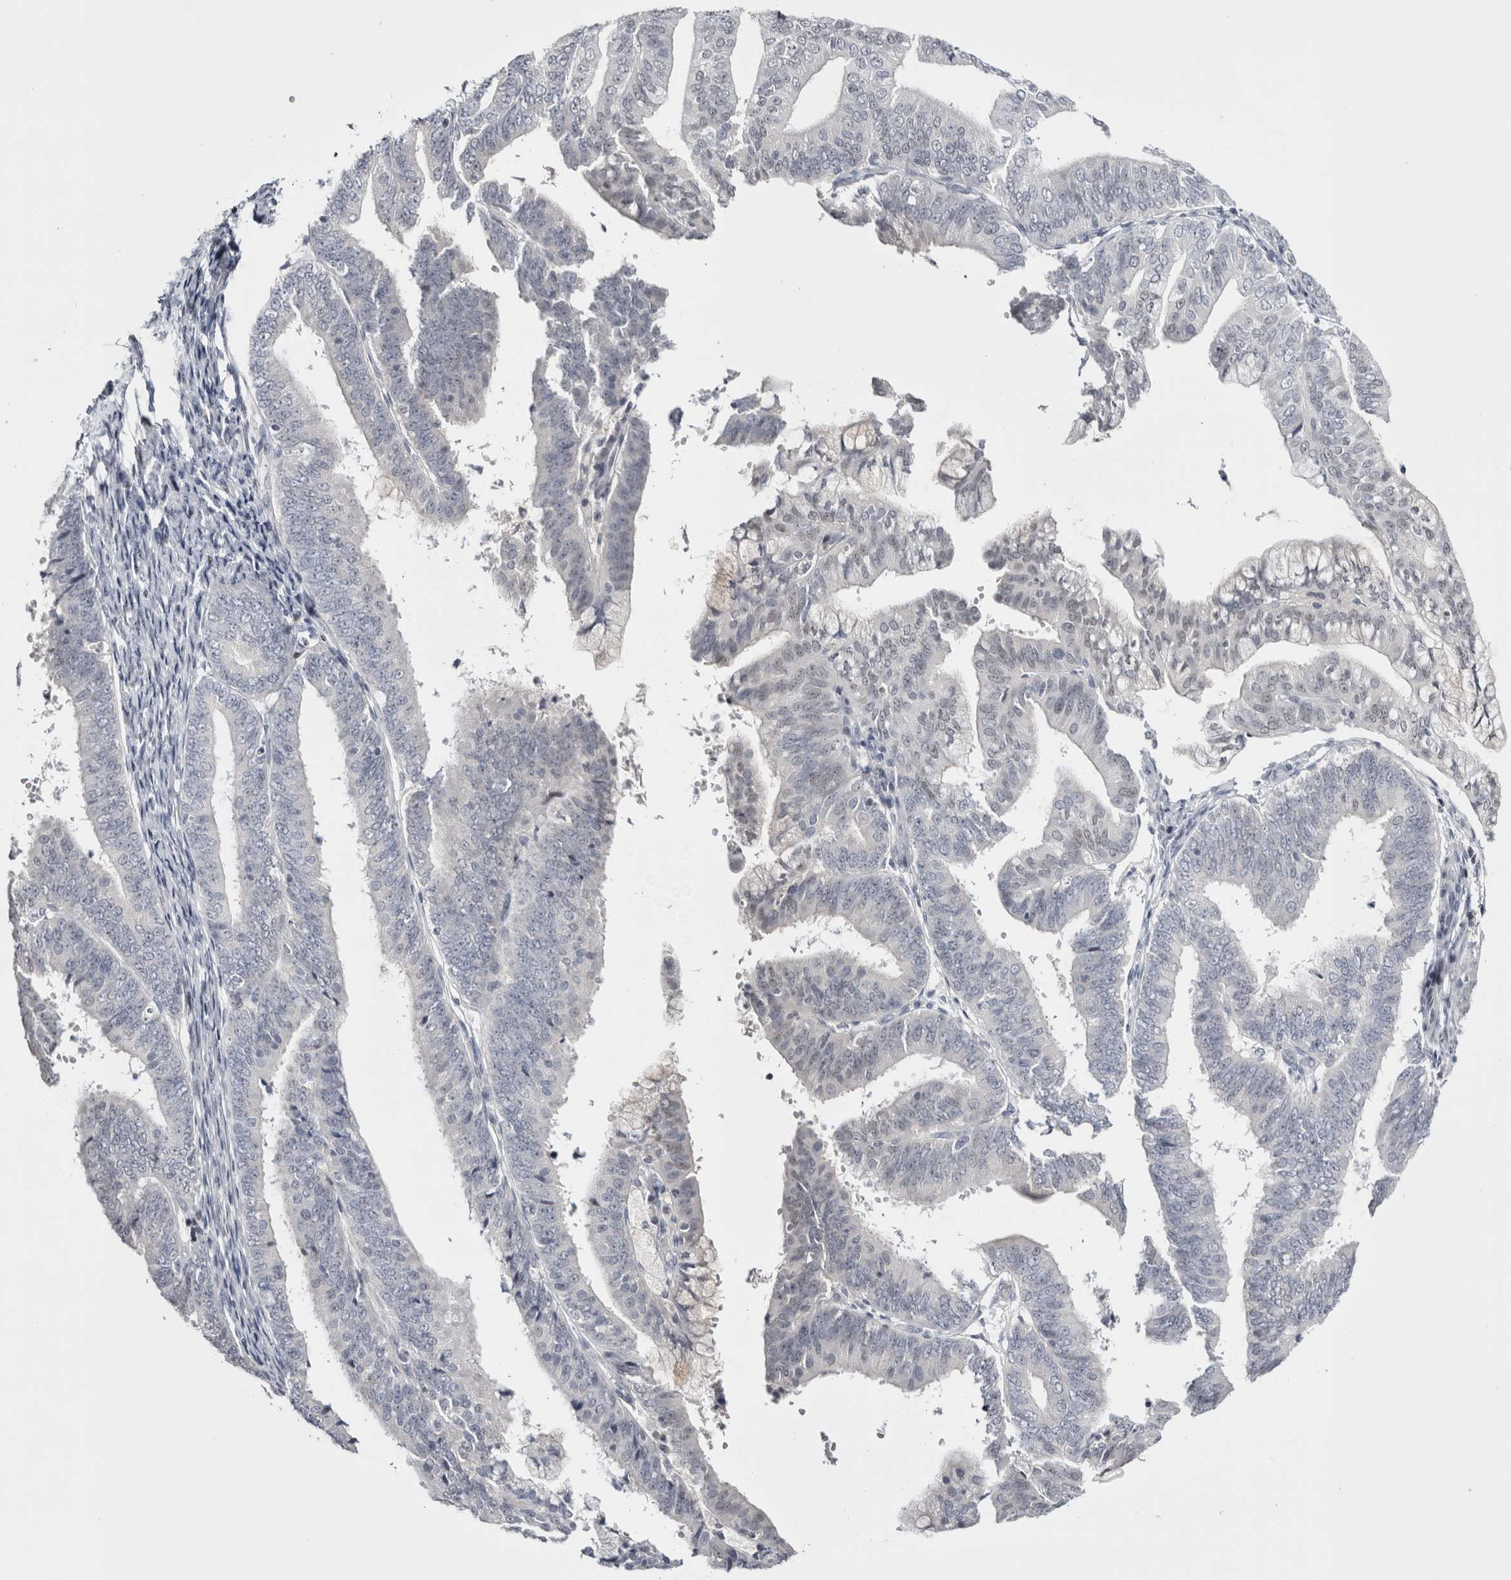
{"staining": {"intensity": "negative", "quantity": "none", "location": "none"}, "tissue": "endometrial cancer", "cell_type": "Tumor cells", "image_type": "cancer", "snomed": [{"axis": "morphology", "description": "Adenocarcinoma, NOS"}, {"axis": "topography", "description": "Endometrium"}], "caption": "Immunohistochemistry (IHC) micrograph of neoplastic tissue: adenocarcinoma (endometrial) stained with DAB (3,3'-diaminobenzidine) shows no significant protein positivity in tumor cells.", "gene": "FNDC8", "patient": {"sex": "female", "age": 63}}